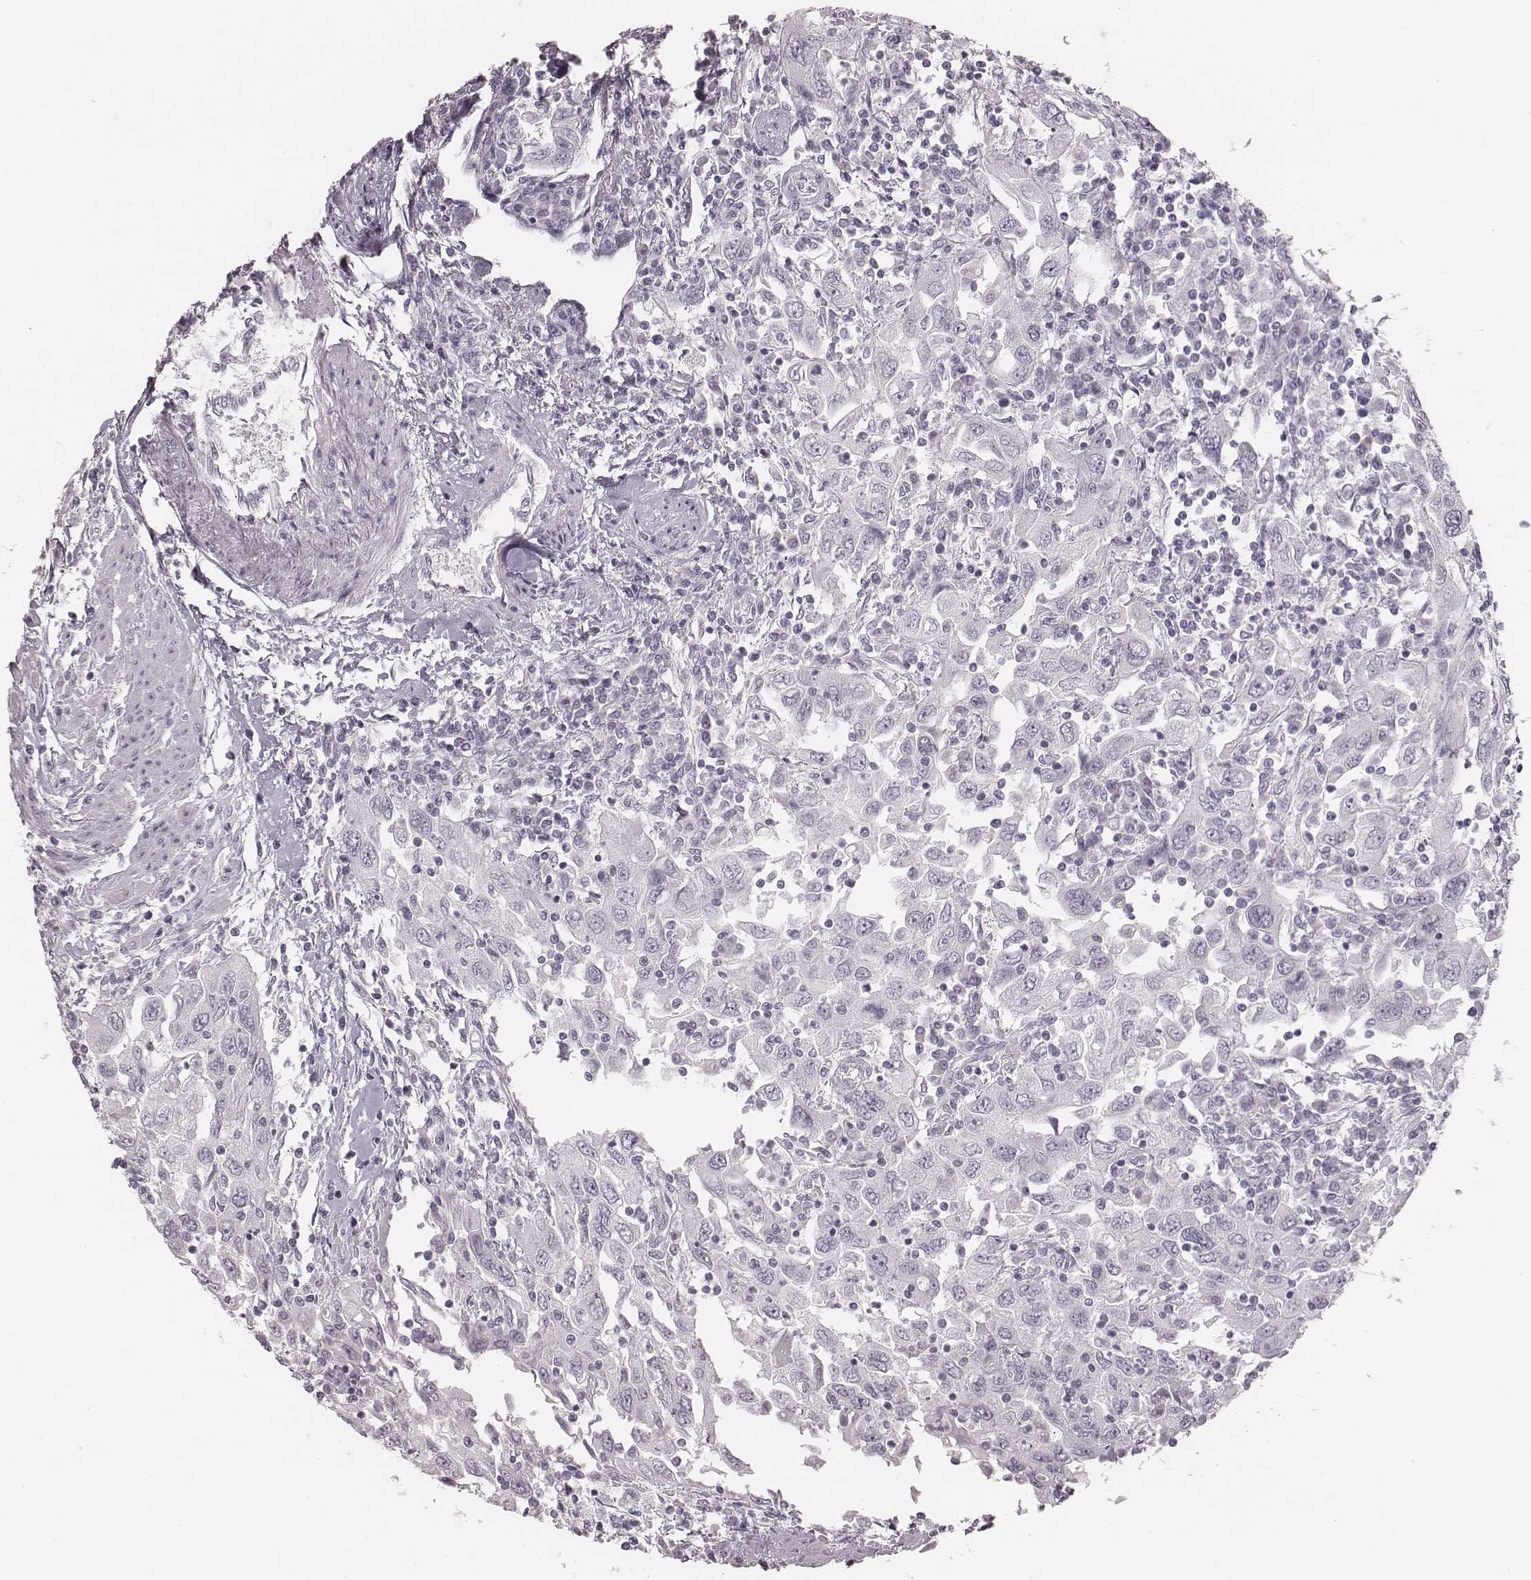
{"staining": {"intensity": "negative", "quantity": "none", "location": "none"}, "tissue": "urothelial cancer", "cell_type": "Tumor cells", "image_type": "cancer", "snomed": [{"axis": "morphology", "description": "Urothelial carcinoma, High grade"}, {"axis": "topography", "description": "Urinary bladder"}], "caption": "IHC histopathology image of neoplastic tissue: human urothelial cancer stained with DAB (3,3'-diaminobenzidine) shows no significant protein expression in tumor cells.", "gene": "SPA17", "patient": {"sex": "male", "age": 76}}